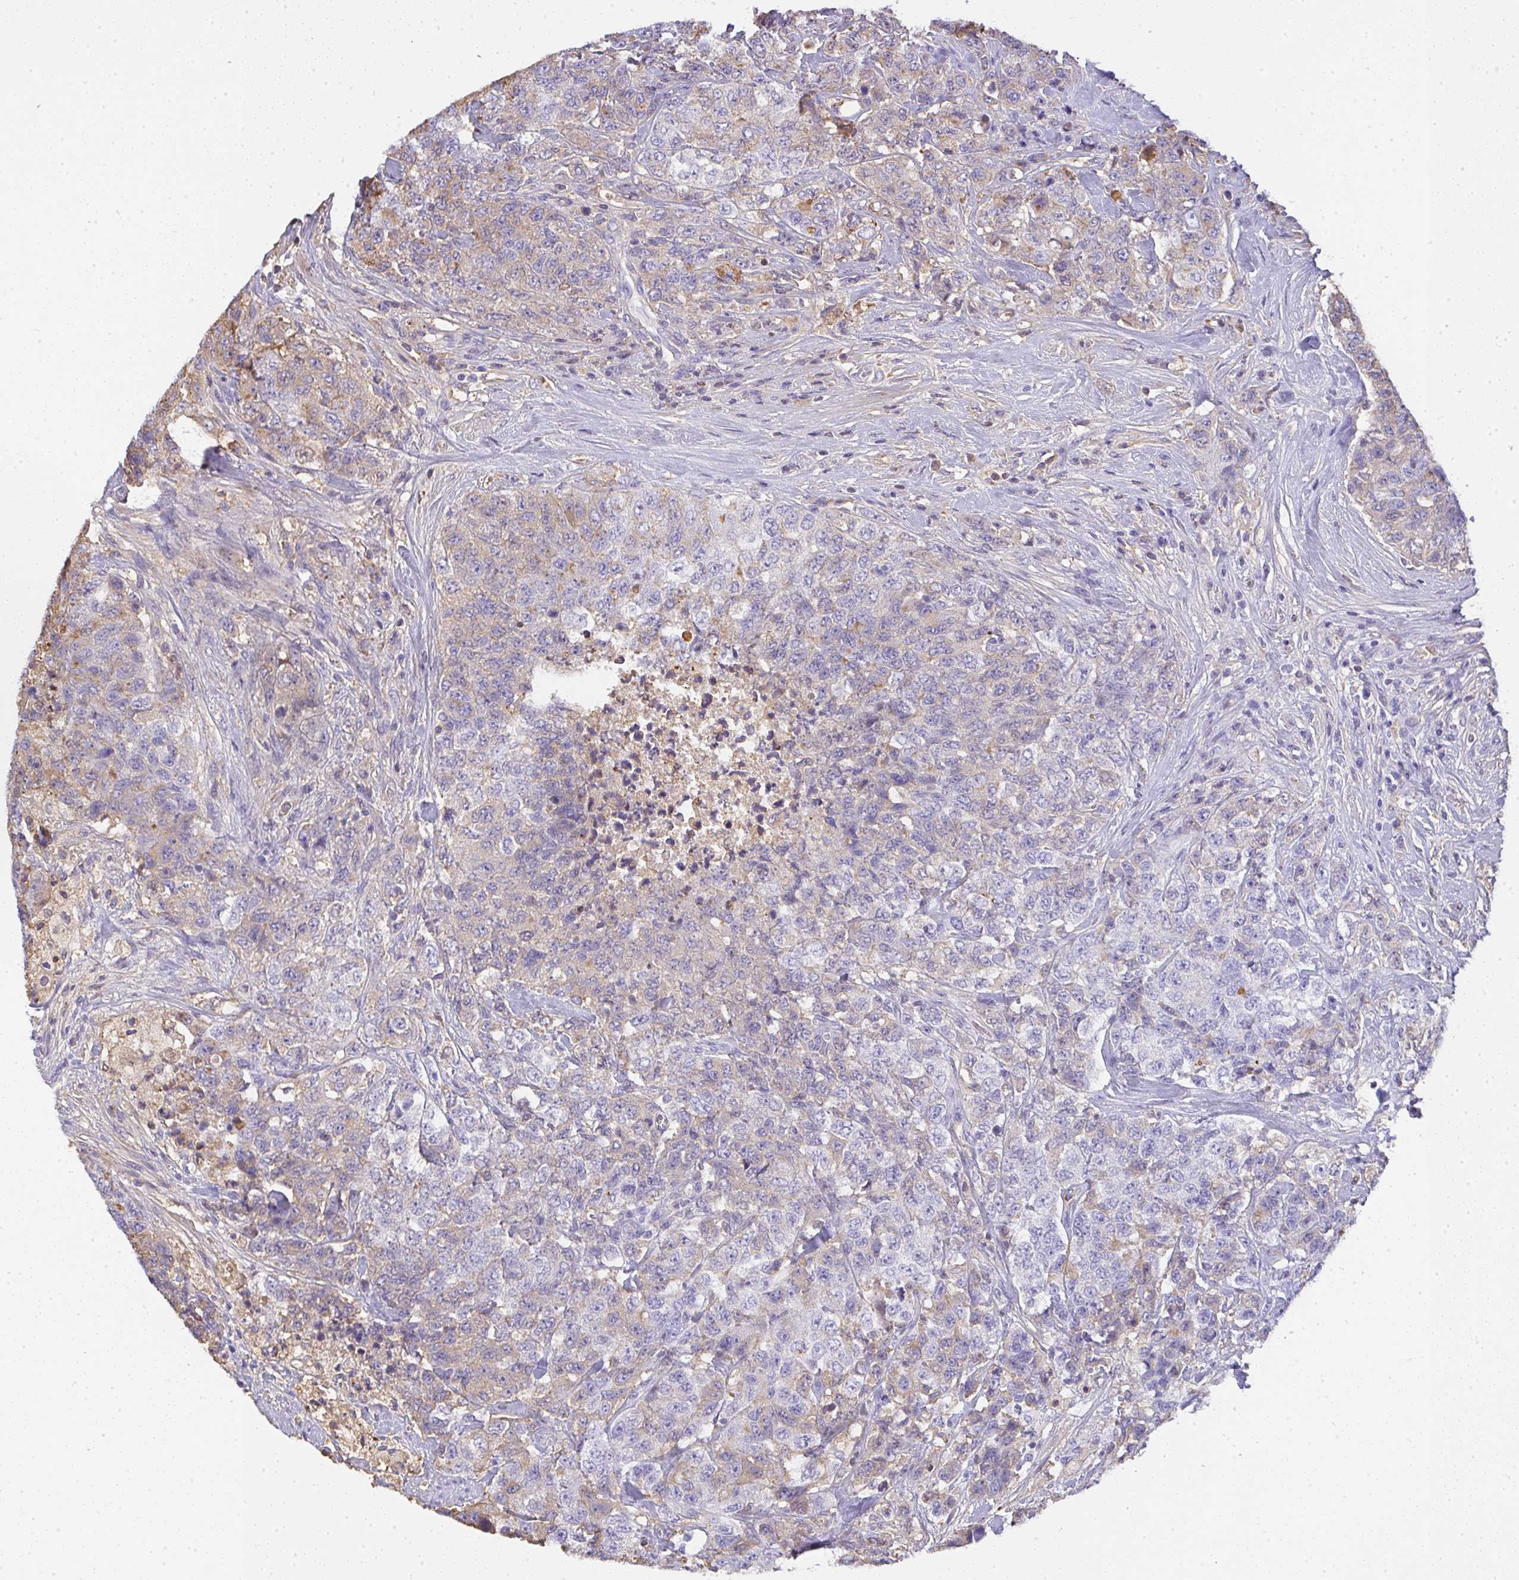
{"staining": {"intensity": "moderate", "quantity": "<25%", "location": "cytoplasmic/membranous"}, "tissue": "urothelial cancer", "cell_type": "Tumor cells", "image_type": "cancer", "snomed": [{"axis": "morphology", "description": "Urothelial carcinoma, High grade"}, {"axis": "topography", "description": "Urinary bladder"}], "caption": "There is low levels of moderate cytoplasmic/membranous staining in tumor cells of high-grade urothelial carcinoma, as demonstrated by immunohistochemical staining (brown color).", "gene": "SMYD5", "patient": {"sex": "female", "age": 78}}